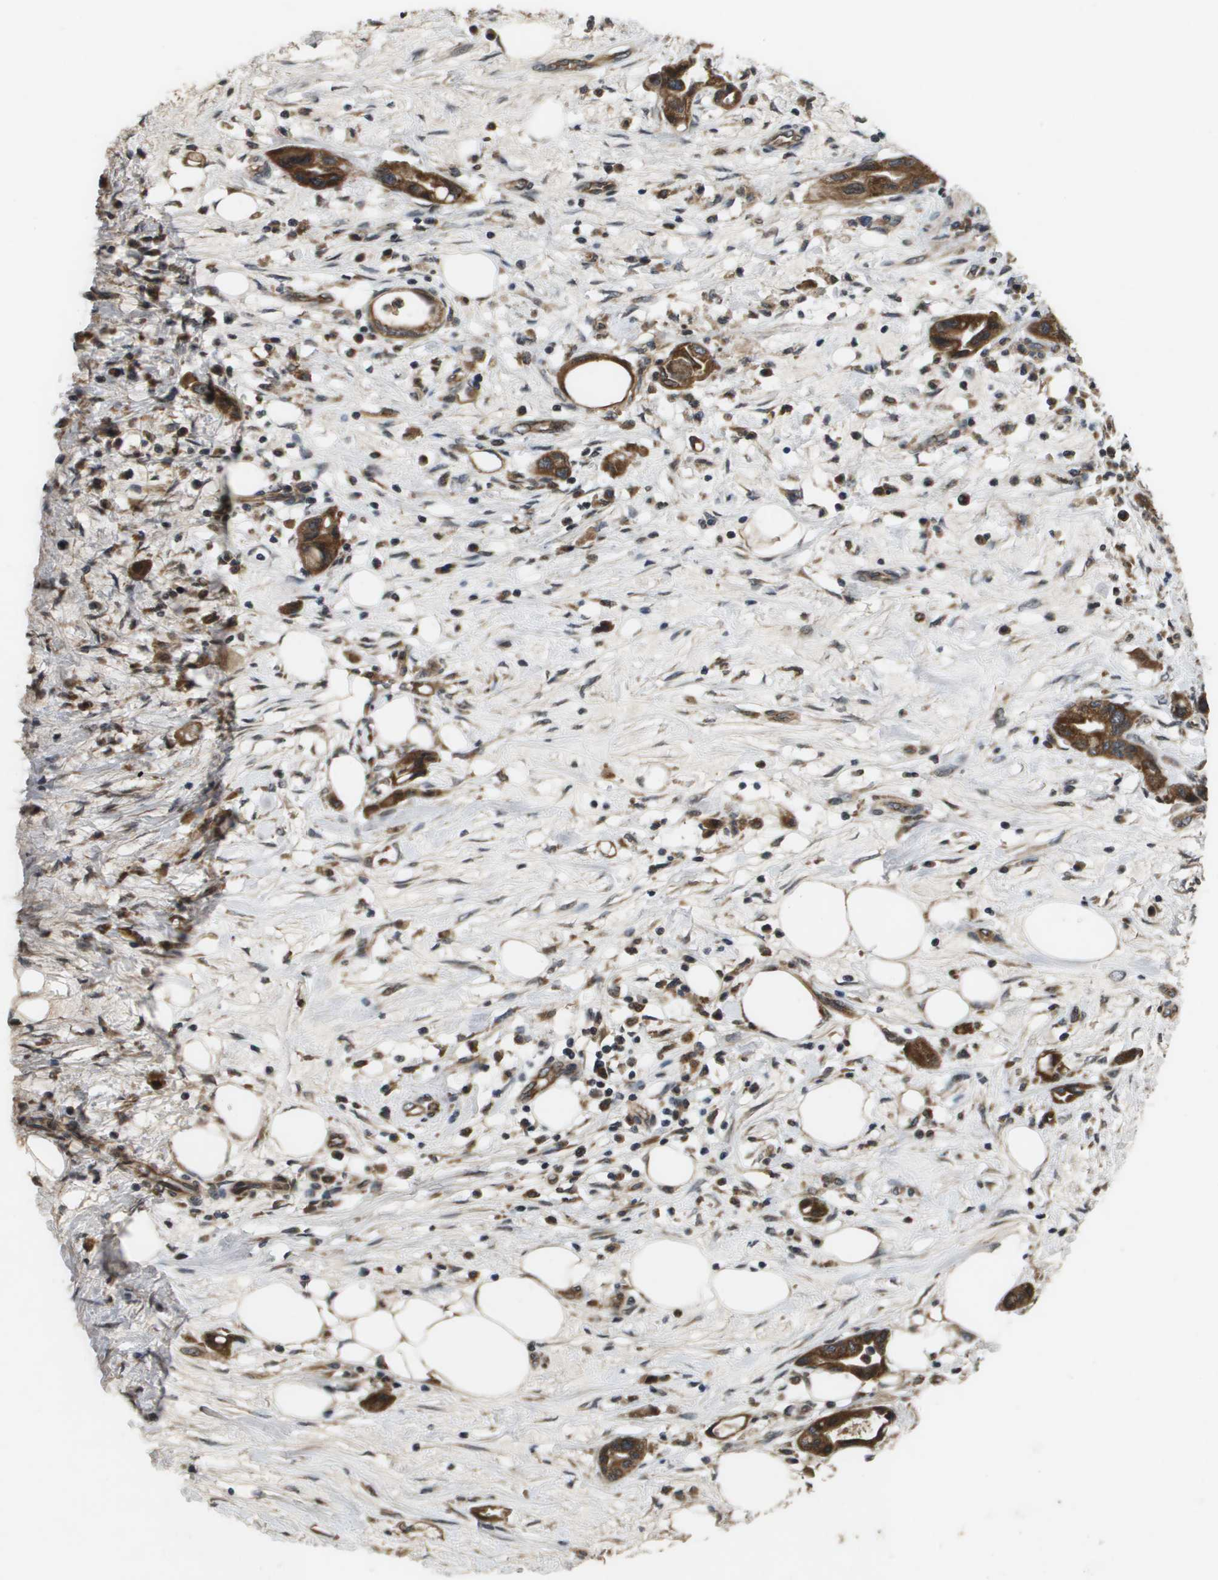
{"staining": {"intensity": "moderate", "quantity": ">75%", "location": "cytoplasmic/membranous"}, "tissue": "pancreatic cancer", "cell_type": "Tumor cells", "image_type": "cancer", "snomed": [{"axis": "morphology", "description": "Adenocarcinoma, NOS"}, {"axis": "topography", "description": "Pancreas"}], "caption": "About >75% of tumor cells in pancreatic adenocarcinoma show moderate cytoplasmic/membranous protein expression as visualized by brown immunohistochemical staining.", "gene": "SPTLC1", "patient": {"sex": "female", "age": 57}}